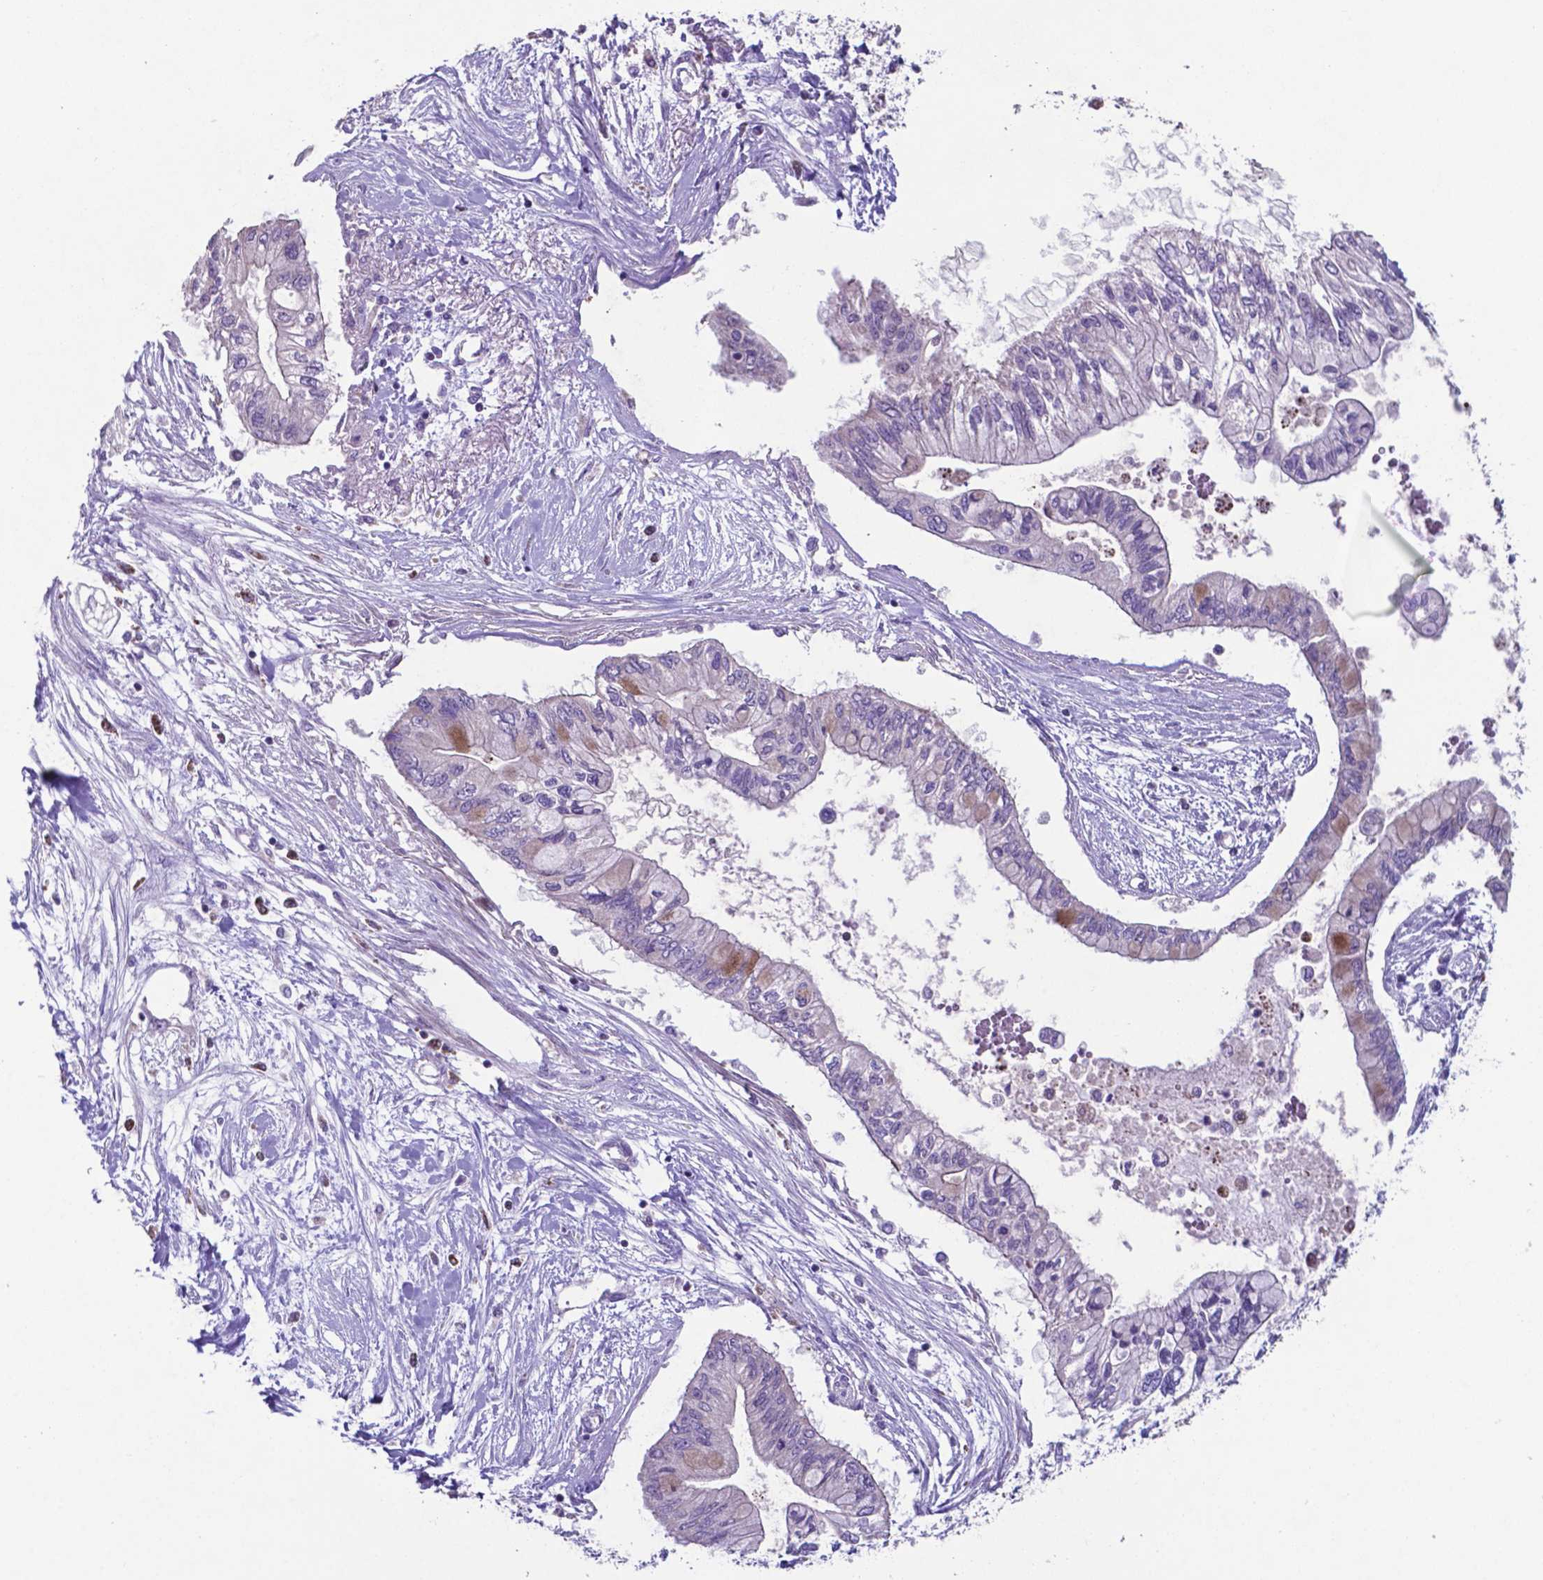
{"staining": {"intensity": "negative", "quantity": "none", "location": "none"}, "tissue": "pancreatic cancer", "cell_type": "Tumor cells", "image_type": "cancer", "snomed": [{"axis": "morphology", "description": "Adenocarcinoma, NOS"}, {"axis": "topography", "description": "Pancreas"}], "caption": "A histopathology image of human adenocarcinoma (pancreatic) is negative for staining in tumor cells.", "gene": "TYRO3", "patient": {"sex": "female", "age": 77}}